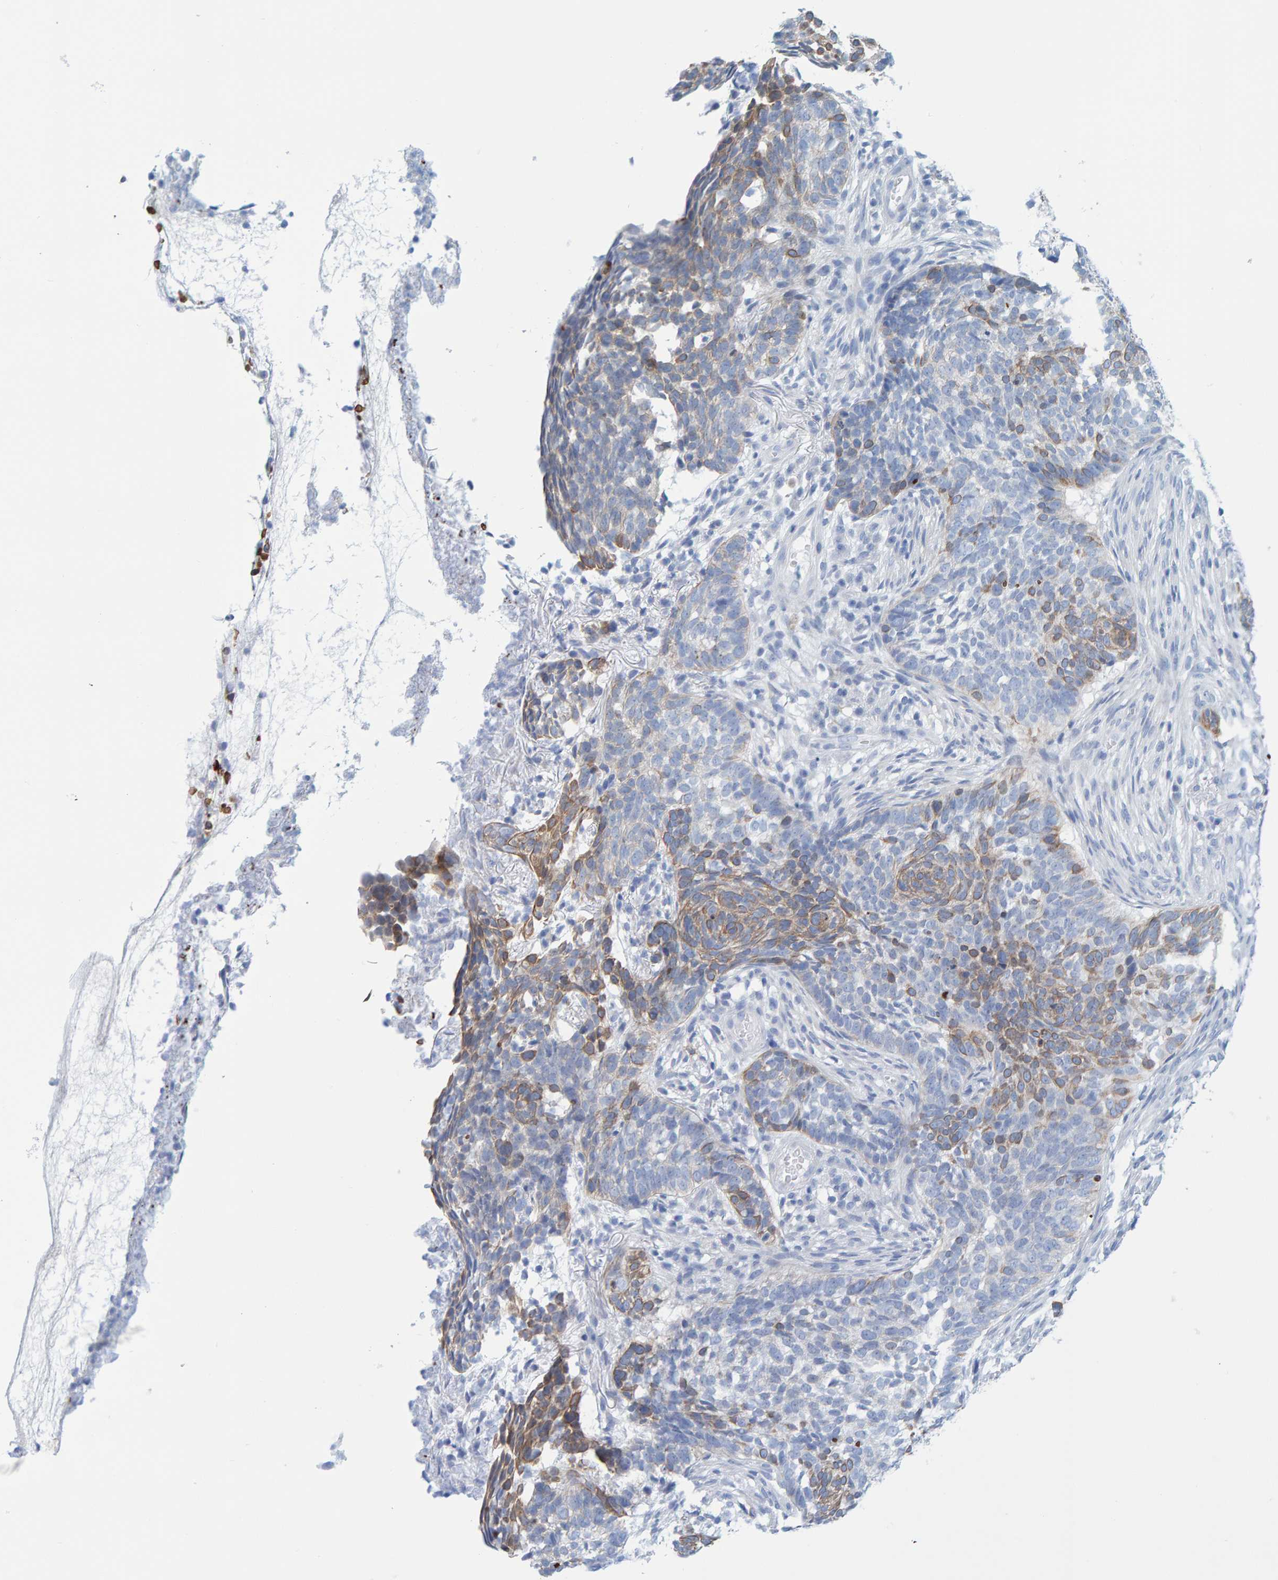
{"staining": {"intensity": "moderate", "quantity": "<25%", "location": "cytoplasmic/membranous"}, "tissue": "skin cancer", "cell_type": "Tumor cells", "image_type": "cancer", "snomed": [{"axis": "morphology", "description": "Basal cell carcinoma"}, {"axis": "topography", "description": "Skin"}], "caption": "Immunohistochemical staining of human skin cancer demonstrates moderate cytoplasmic/membranous protein positivity in about <25% of tumor cells. (brown staining indicates protein expression, while blue staining denotes nuclei).", "gene": "JAKMIP3", "patient": {"sex": "male", "age": 85}}